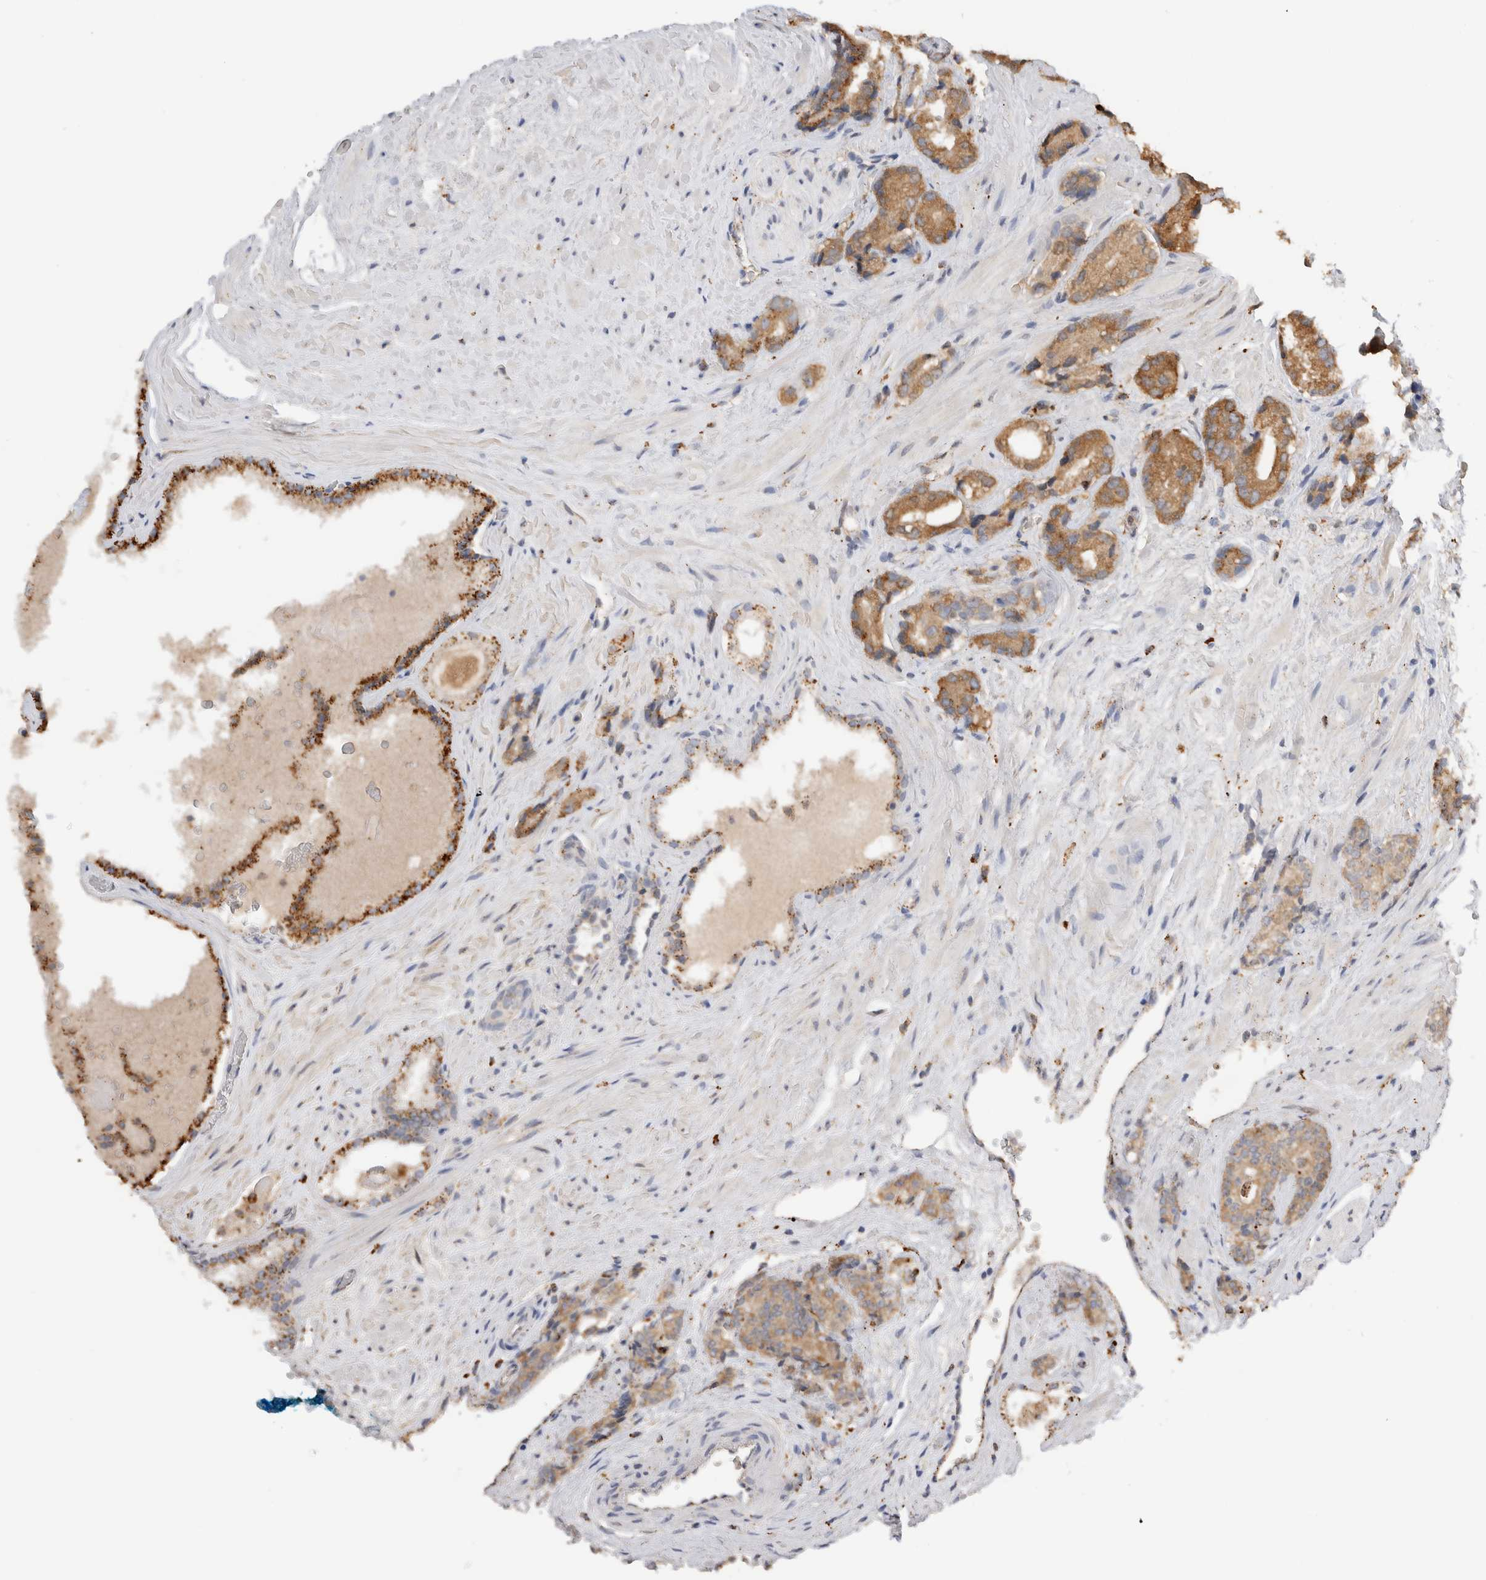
{"staining": {"intensity": "moderate", "quantity": ">75%", "location": "cytoplasmic/membranous"}, "tissue": "prostate cancer", "cell_type": "Tumor cells", "image_type": "cancer", "snomed": [{"axis": "morphology", "description": "Adenocarcinoma, High grade"}, {"axis": "topography", "description": "Prostate"}], "caption": "Moderate cytoplasmic/membranous positivity is seen in about >75% of tumor cells in prostate high-grade adenocarcinoma. (DAB (3,3'-diaminobenzidine) IHC, brown staining for protein, blue staining for nuclei).", "gene": "GNS", "patient": {"sex": "male", "age": 71}}